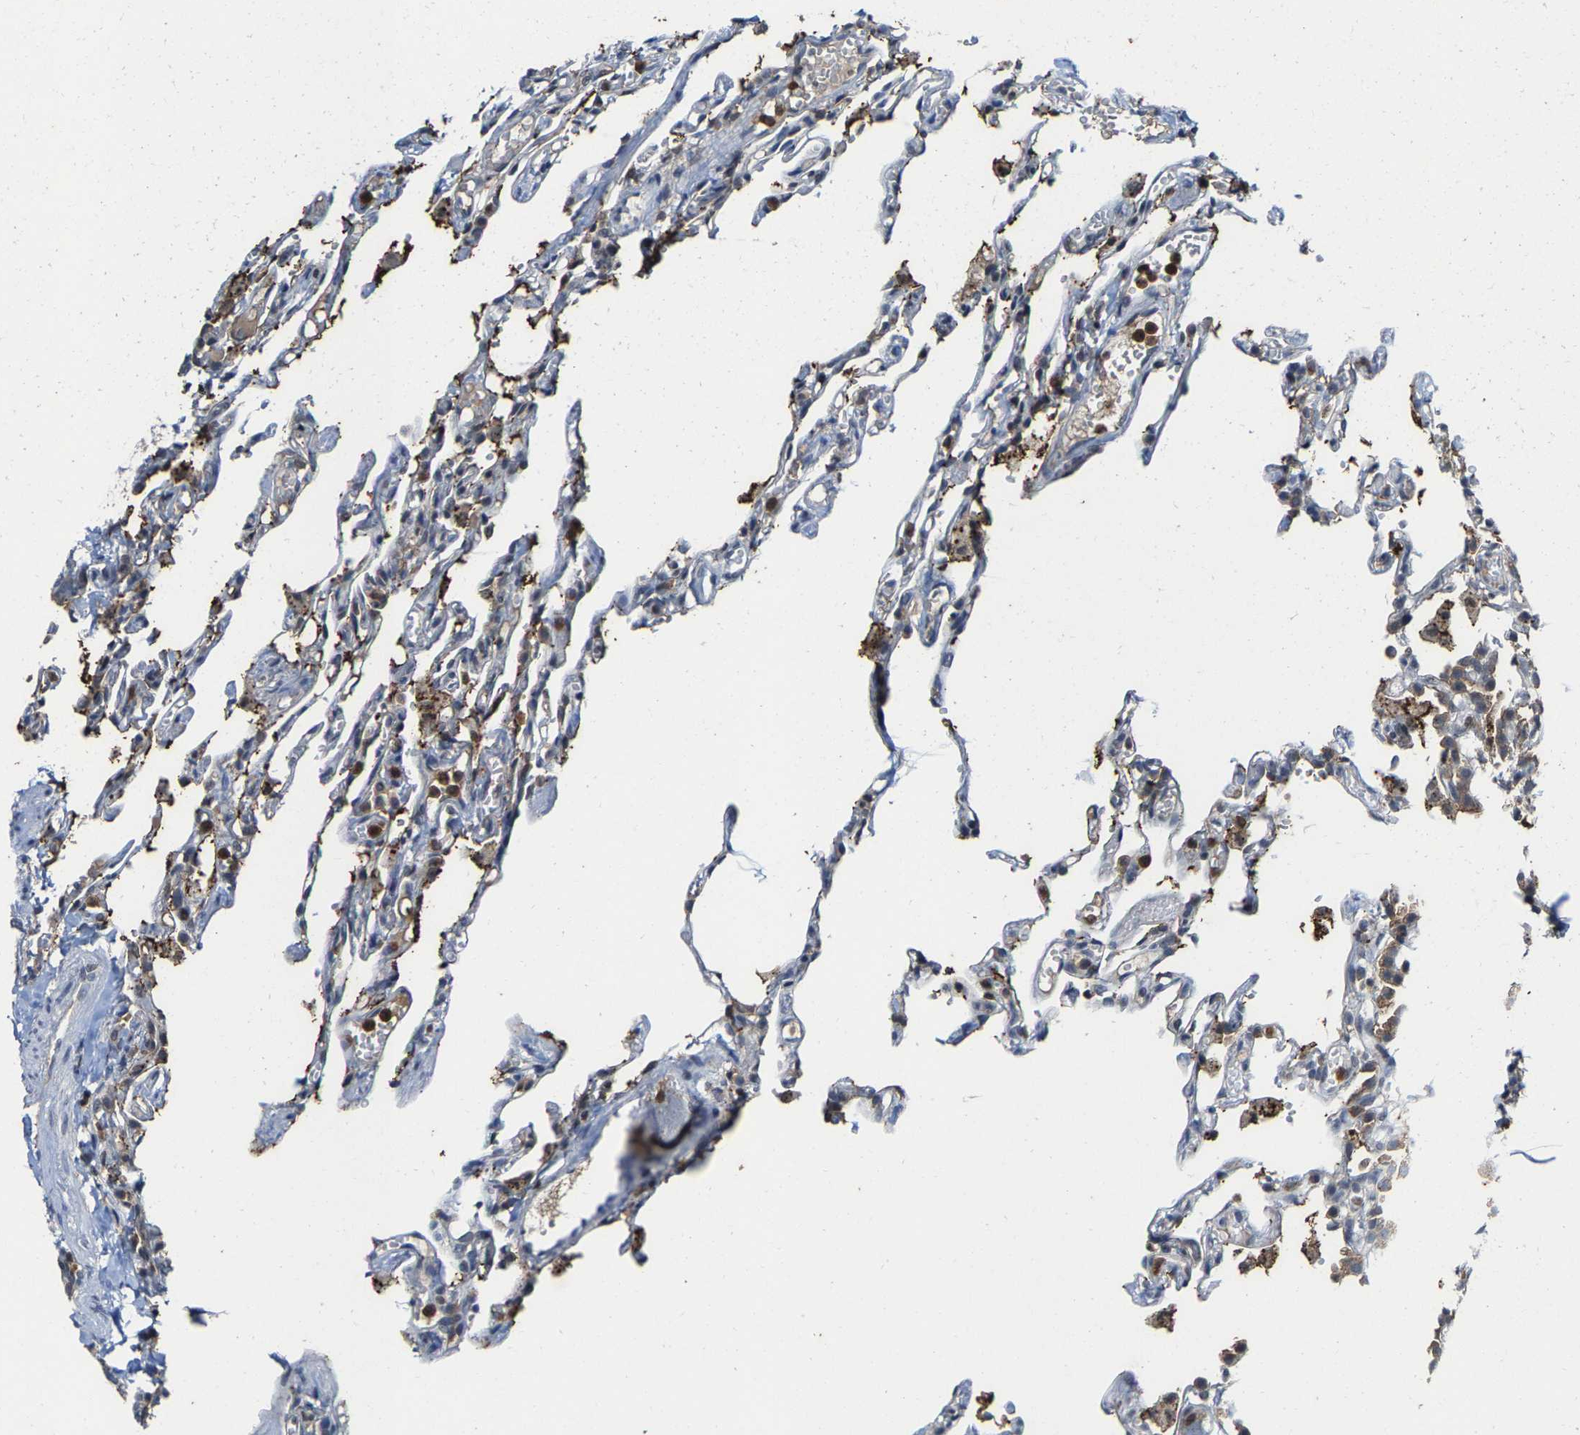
{"staining": {"intensity": "weak", "quantity": "<25%", "location": "cytoplasmic/membranous"}, "tissue": "lung", "cell_type": "Alveolar cells", "image_type": "normal", "snomed": [{"axis": "morphology", "description": "Normal tissue, NOS"}, {"axis": "topography", "description": "Lung"}], "caption": "This histopathology image is of normal lung stained with immunohistochemistry to label a protein in brown with the nuclei are counter-stained blue. There is no staining in alveolar cells. (Immunohistochemistry, brightfield microscopy, high magnification).", "gene": "FGD3", "patient": {"sex": "male", "age": 21}}